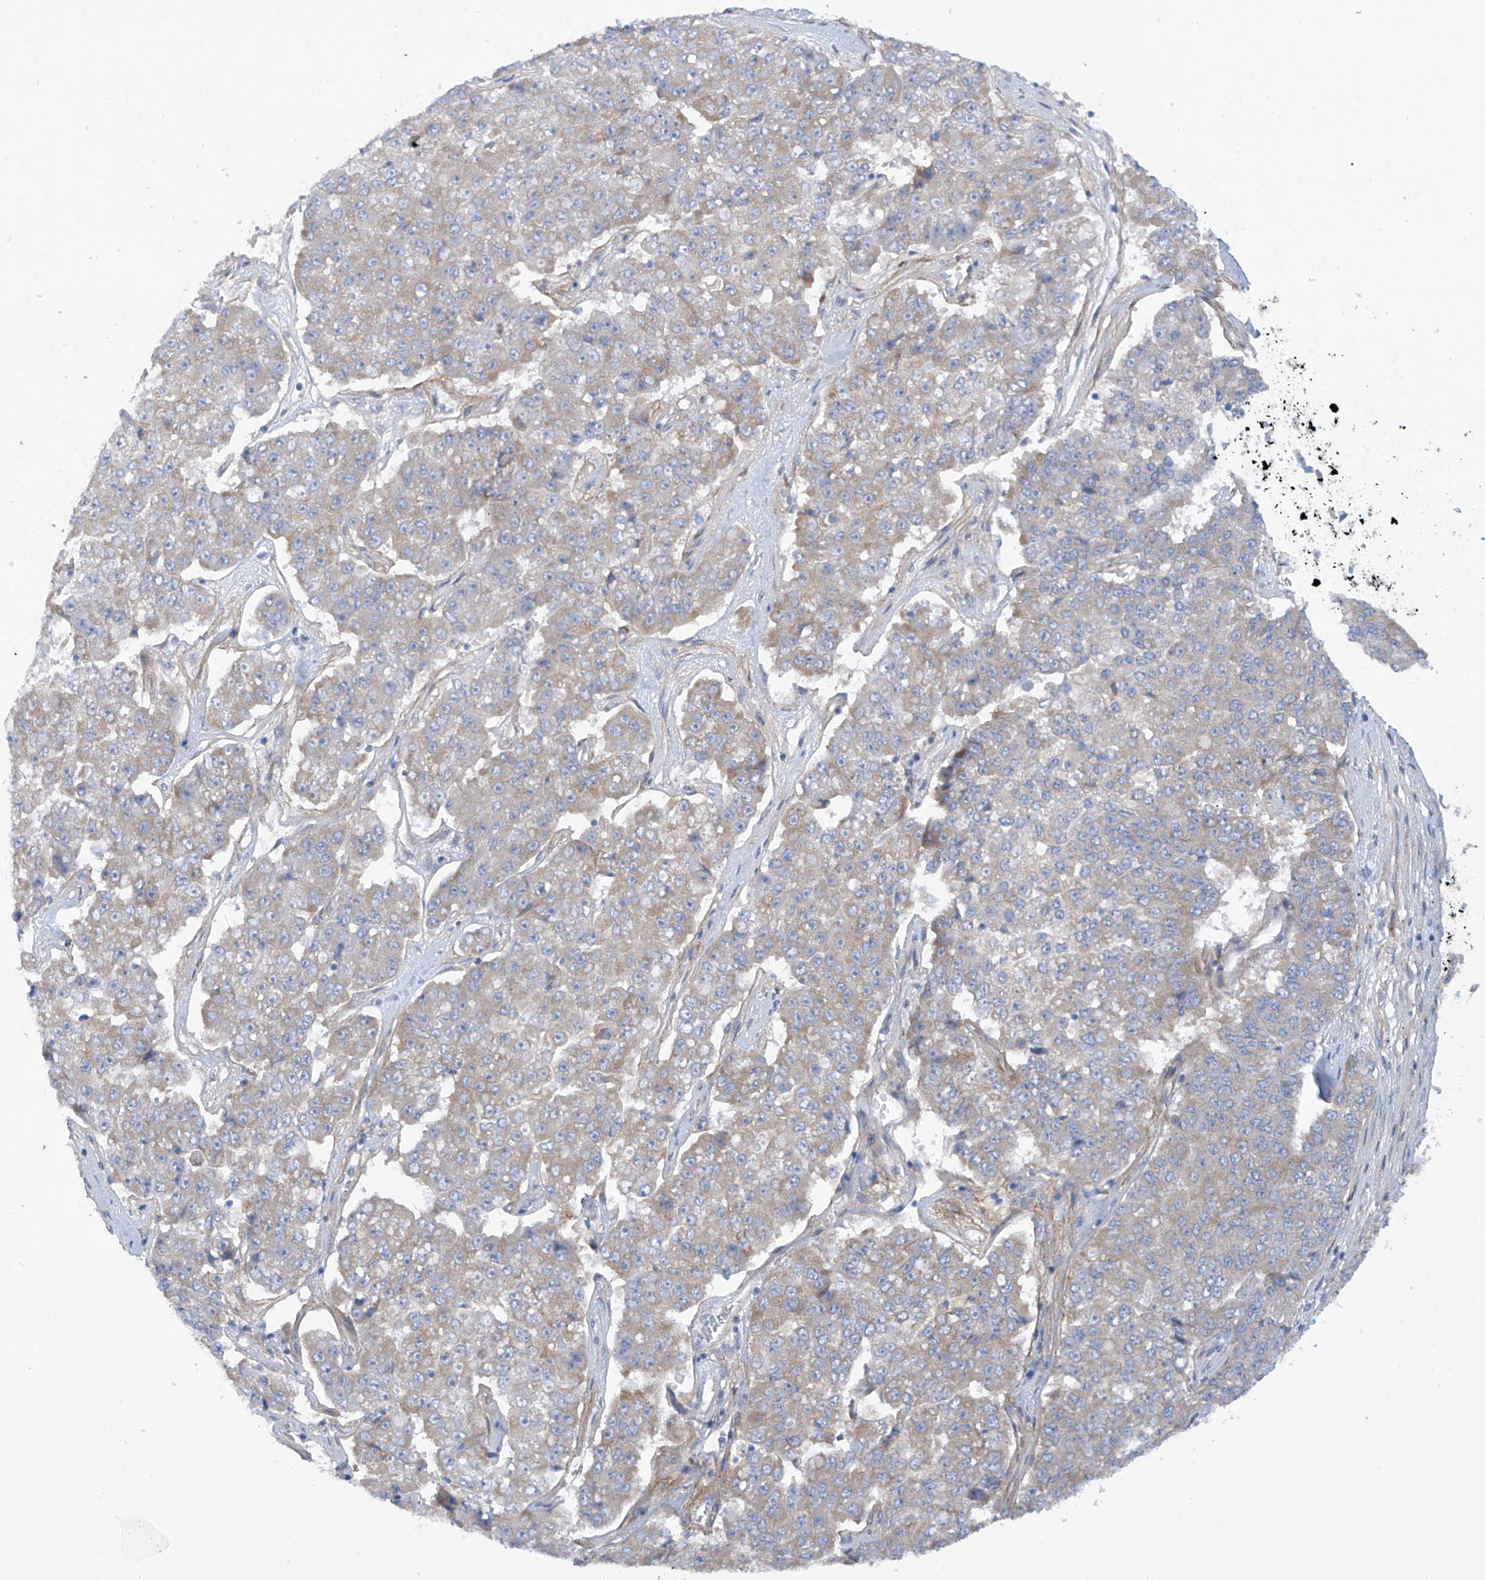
{"staining": {"intensity": "weak", "quantity": "25%-75%", "location": "cytoplasmic/membranous"}, "tissue": "pancreatic cancer", "cell_type": "Tumor cells", "image_type": "cancer", "snomed": [{"axis": "morphology", "description": "Adenocarcinoma, NOS"}, {"axis": "topography", "description": "Pancreas"}], "caption": "Approximately 25%-75% of tumor cells in human pancreatic cancer (adenocarcinoma) show weak cytoplasmic/membranous protein staining as visualized by brown immunohistochemical staining.", "gene": "TRMT2B", "patient": {"sex": "male", "age": 50}}